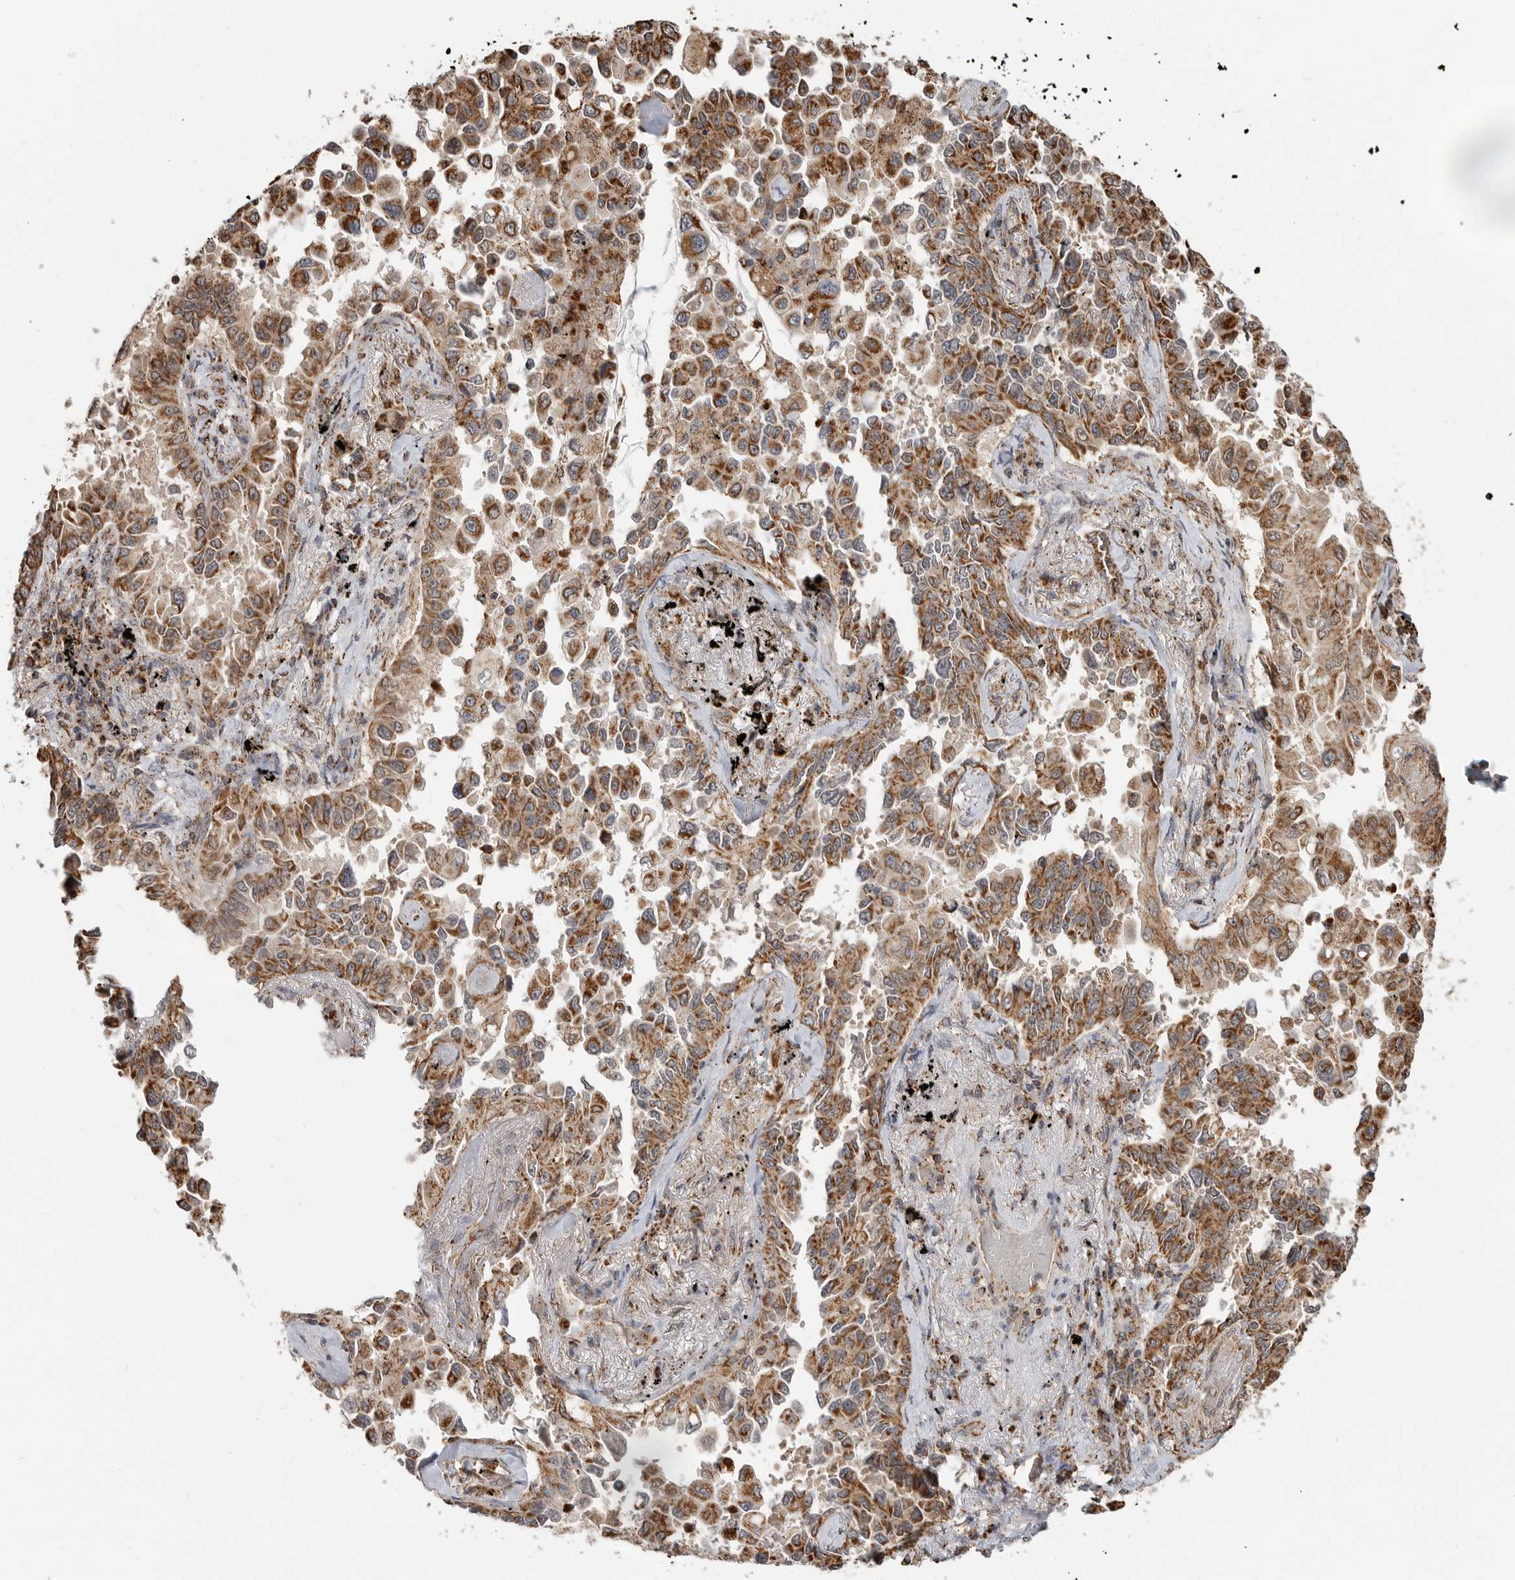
{"staining": {"intensity": "strong", "quantity": ">75%", "location": "cytoplasmic/membranous"}, "tissue": "lung cancer", "cell_type": "Tumor cells", "image_type": "cancer", "snomed": [{"axis": "morphology", "description": "Adenocarcinoma, NOS"}, {"axis": "topography", "description": "Lung"}], "caption": "A micrograph of lung adenocarcinoma stained for a protein displays strong cytoplasmic/membranous brown staining in tumor cells. The staining was performed using DAB (3,3'-diaminobenzidine) to visualize the protein expression in brown, while the nuclei were stained in blue with hematoxylin (Magnification: 20x).", "gene": "GCNT2", "patient": {"sex": "female", "age": 67}}